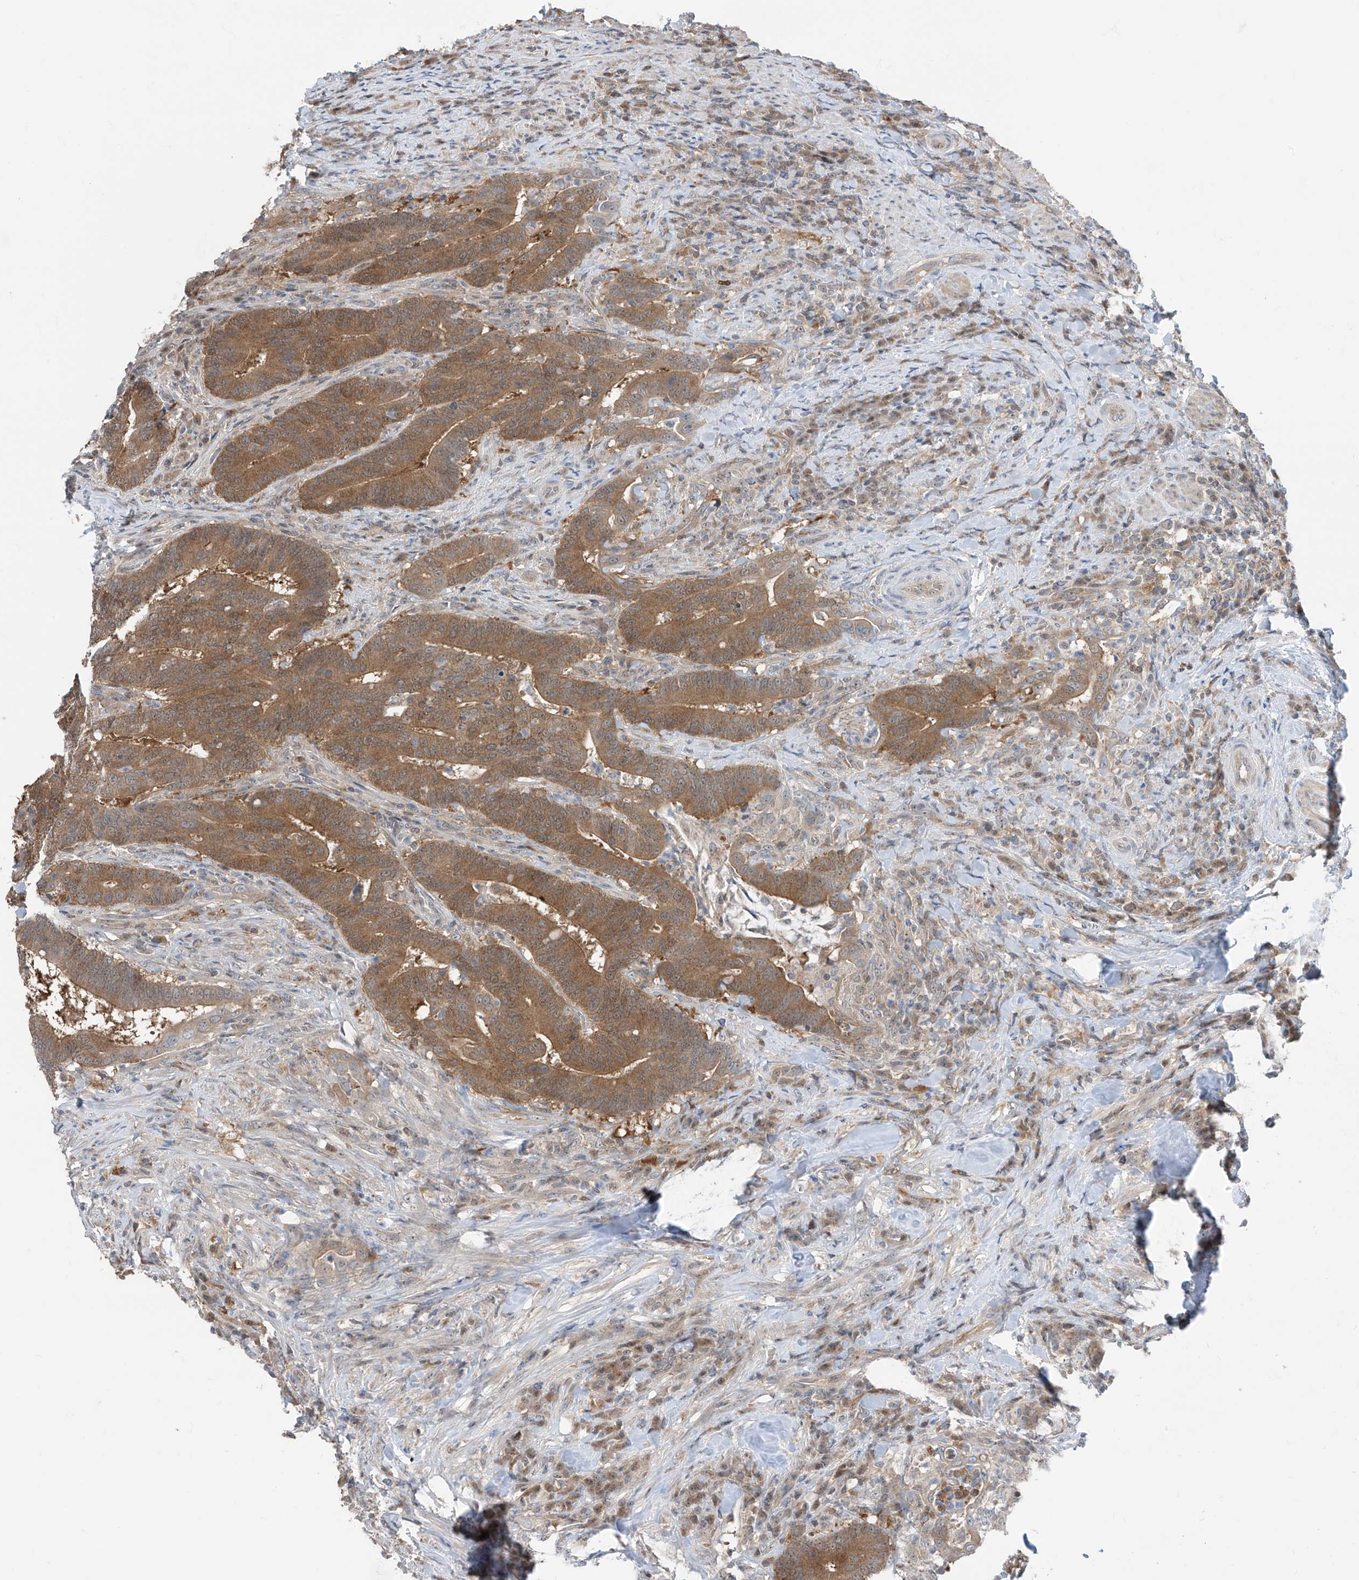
{"staining": {"intensity": "moderate", "quantity": ">75%", "location": "cytoplasmic/membranous"}, "tissue": "colorectal cancer", "cell_type": "Tumor cells", "image_type": "cancer", "snomed": [{"axis": "morphology", "description": "Adenocarcinoma, NOS"}, {"axis": "topography", "description": "Colon"}], "caption": "About >75% of tumor cells in human colorectal cancer exhibit moderate cytoplasmic/membranous protein expression as visualized by brown immunohistochemical staining.", "gene": "TTC38", "patient": {"sex": "female", "age": 66}}